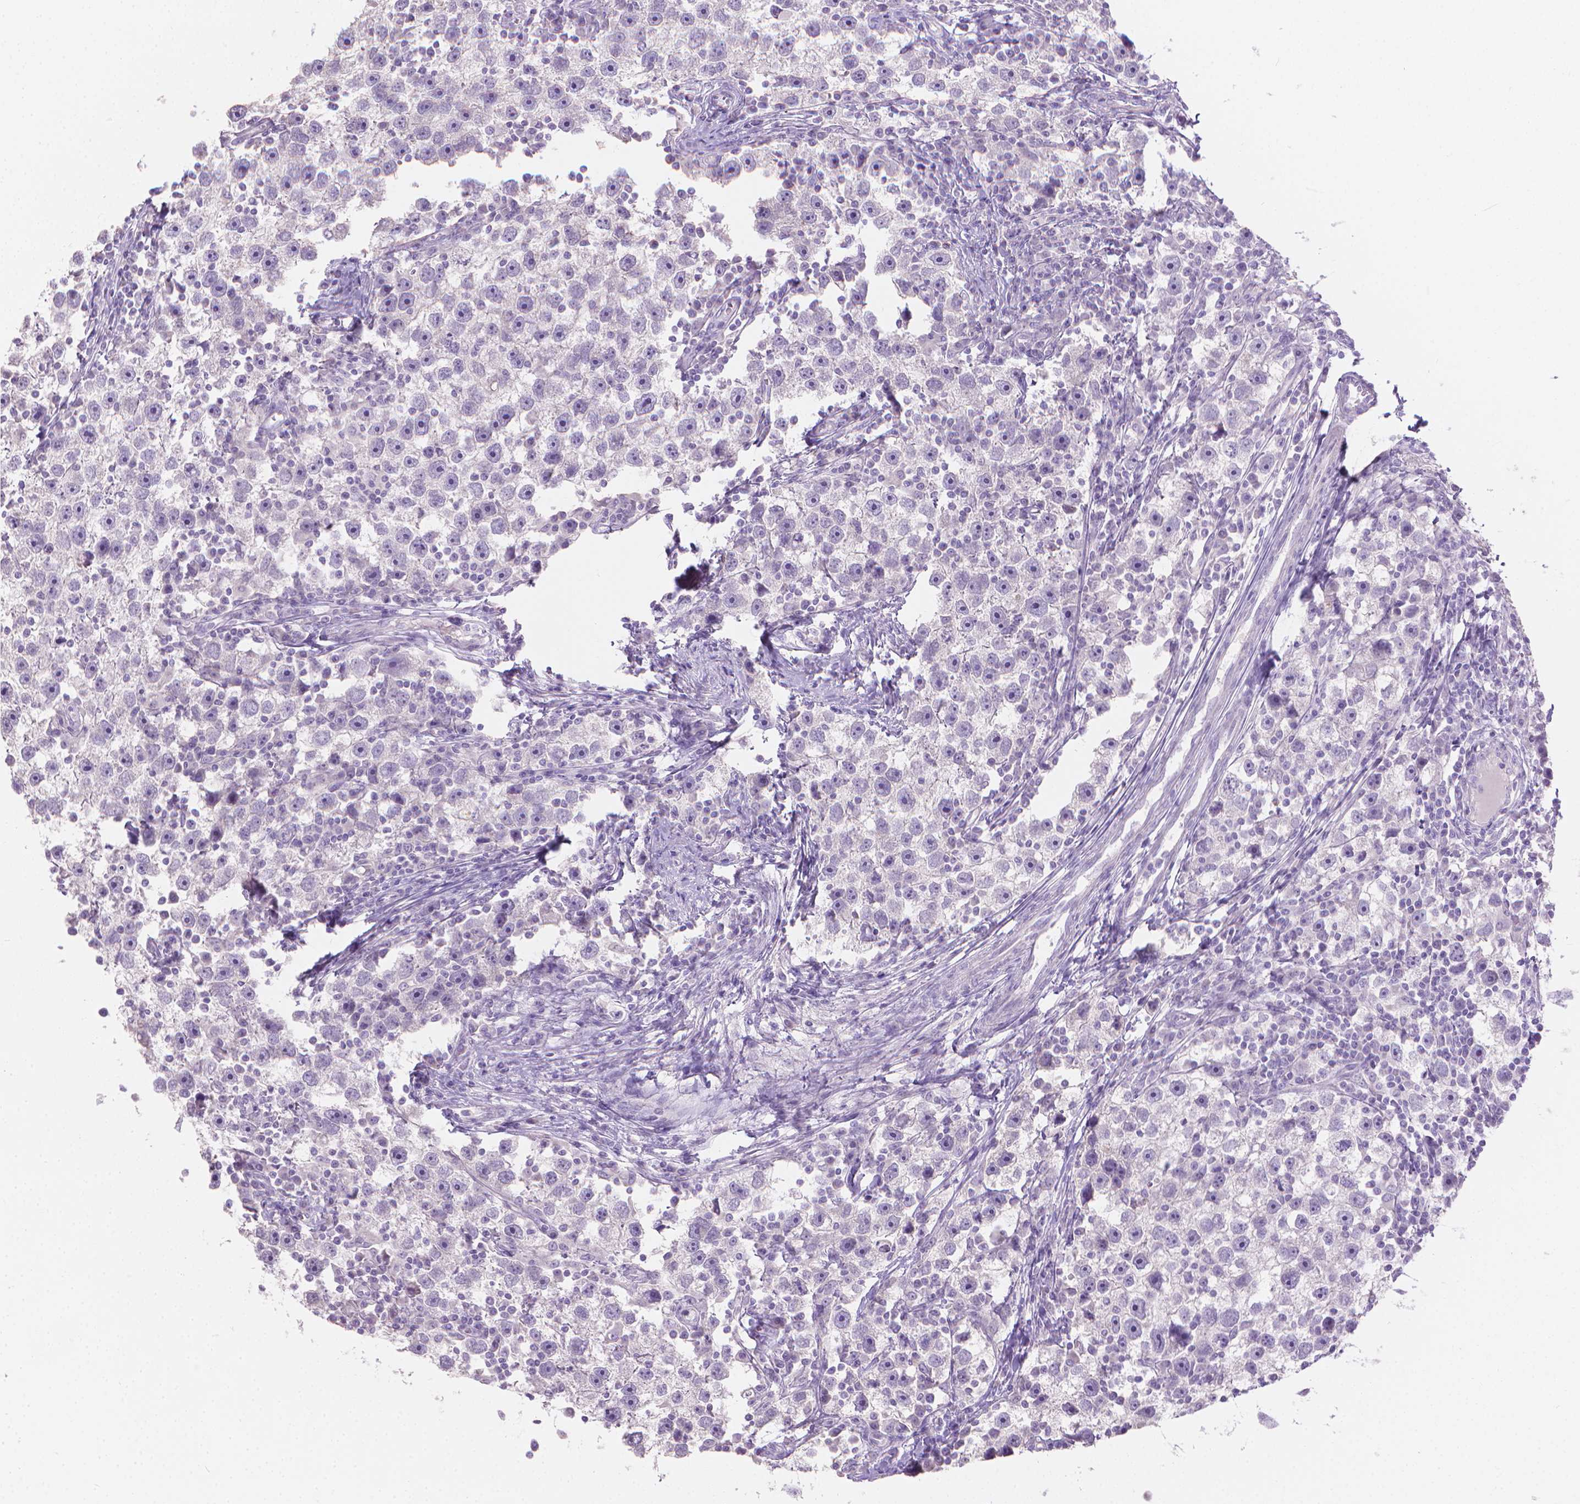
{"staining": {"intensity": "negative", "quantity": "none", "location": "none"}, "tissue": "testis cancer", "cell_type": "Tumor cells", "image_type": "cancer", "snomed": [{"axis": "morphology", "description": "Seminoma, NOS"}, {"axis": "topography", "description": "Testis"}], "caption": "This is a micrograph of immunohistochemistry staining of seminoma (testis), which shows no staining in tumor cells.", "gene": "CABCOCO1", "patient": {"sex": "male", "age": 30}}